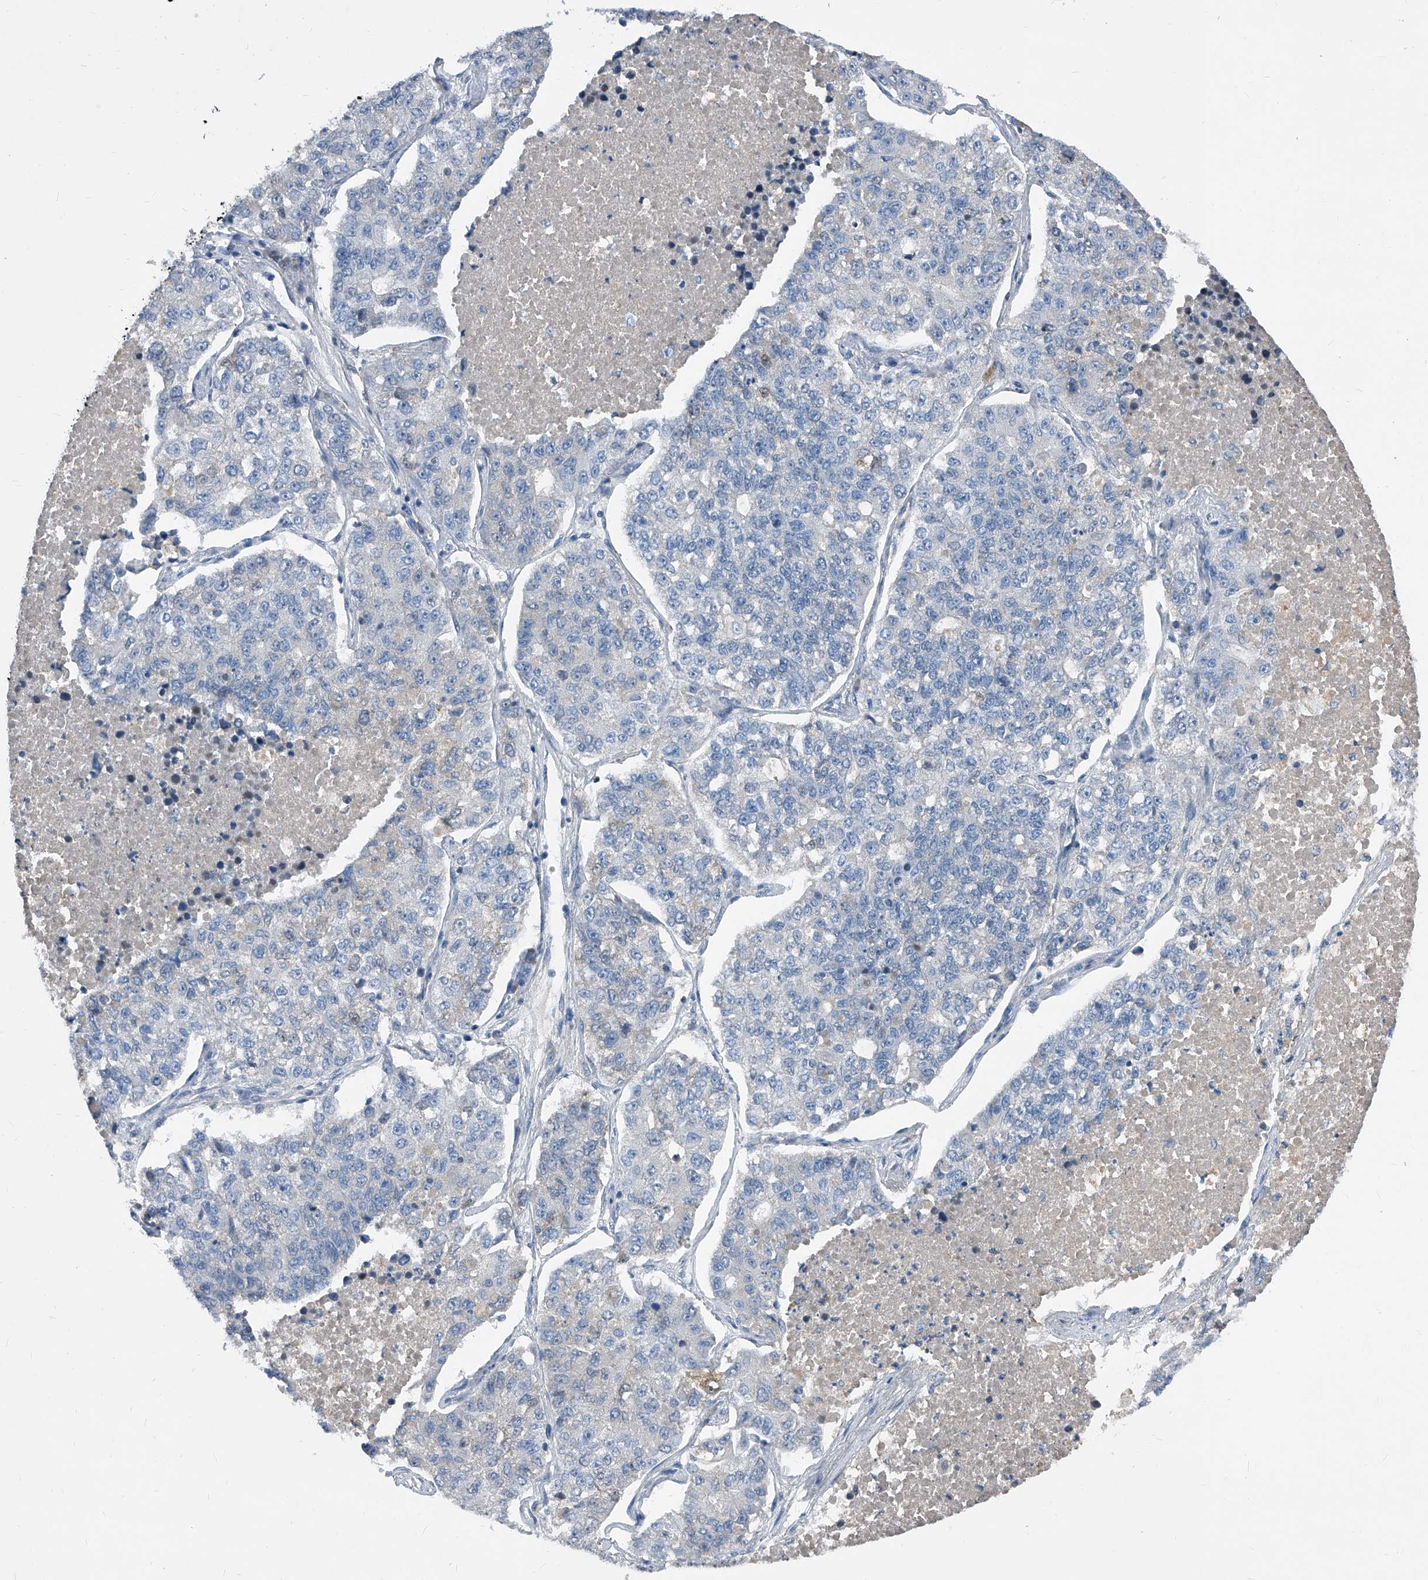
{"staining": {"intensity": "negative", "quantity": "none", "location": "none"}, "tissue": "lung cancer", "cell_type": "Tumor cells", "image_type": "cancer", "snomed": [{"axis": "morphology", "description": "Adenocarcinoma, NOS"}, {"axis": "topography", "description": "Lung"}], "caption": "A high-resolution photomicrograph shows immunohistochemistry staining of lung cancer (adenocarcinoma), which displays no significant staining in tumor cells.", "gene": "MAP2K6", "patient": {"sex": "male", "age": 49}}